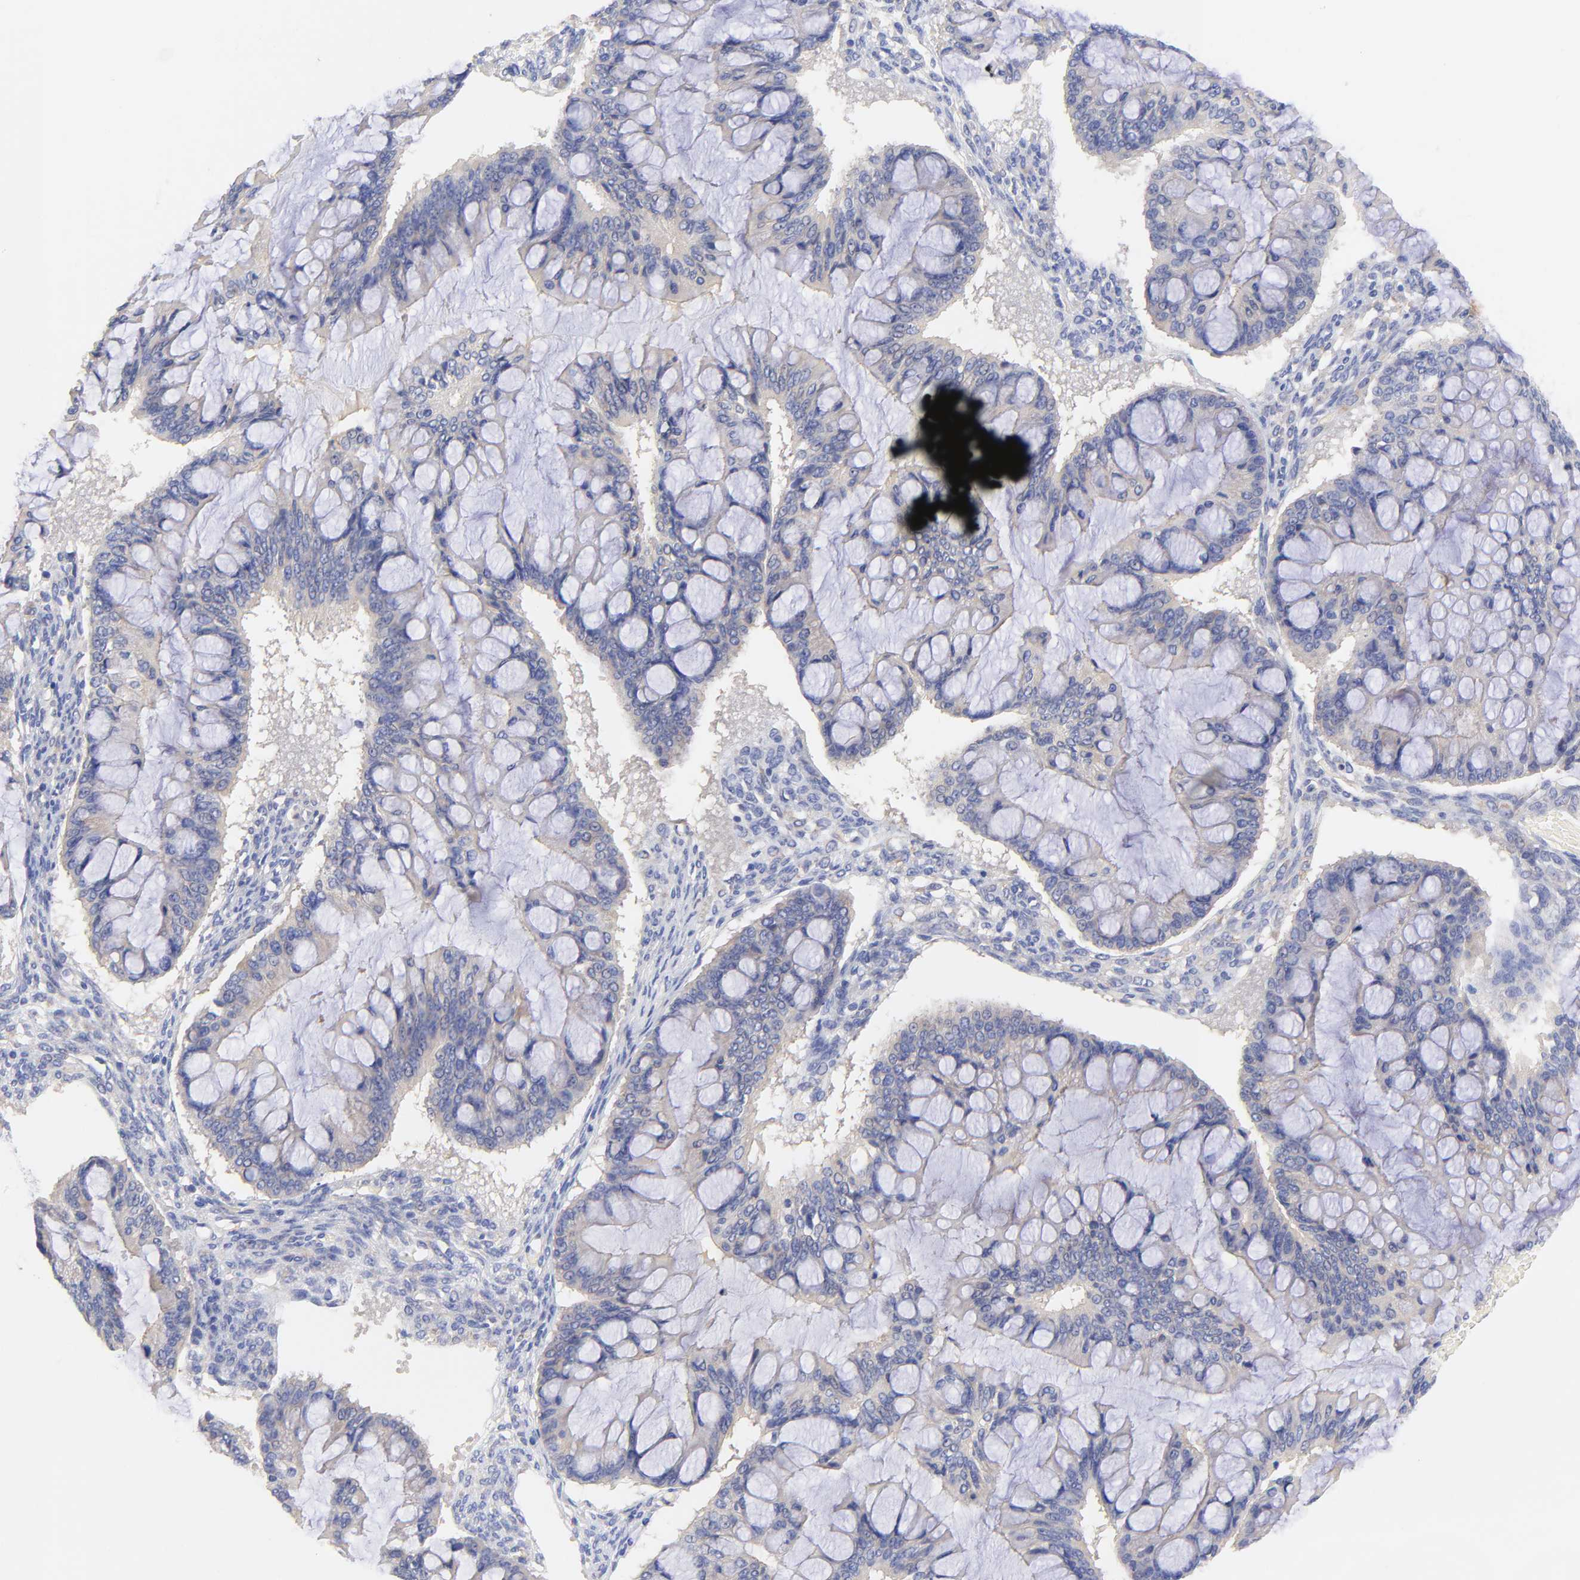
{"staining": {"intensity": "weak", "quantity": ">75%", "location": "cytoplasmic/membranous"}, "tissue": "ovarian cancer", "cell_type": "Tumor cells", "image_type": "cancer", "snomed": [{"axis": "morphology", "description": "Cystadenocarcinoma, mucinous, NOS"}, {"axis": "topography", "description": "Ovary"}], "caption": "The micrograph exhibits staining of ovarian cancer (mucinous cystadenocarcinoma), revealing weak cytoplasmic/membranous protein staining (brown color) within tumor cells.", "gene": "TNFRSF13C", "patient": {"sex": "female", "age": 73}}